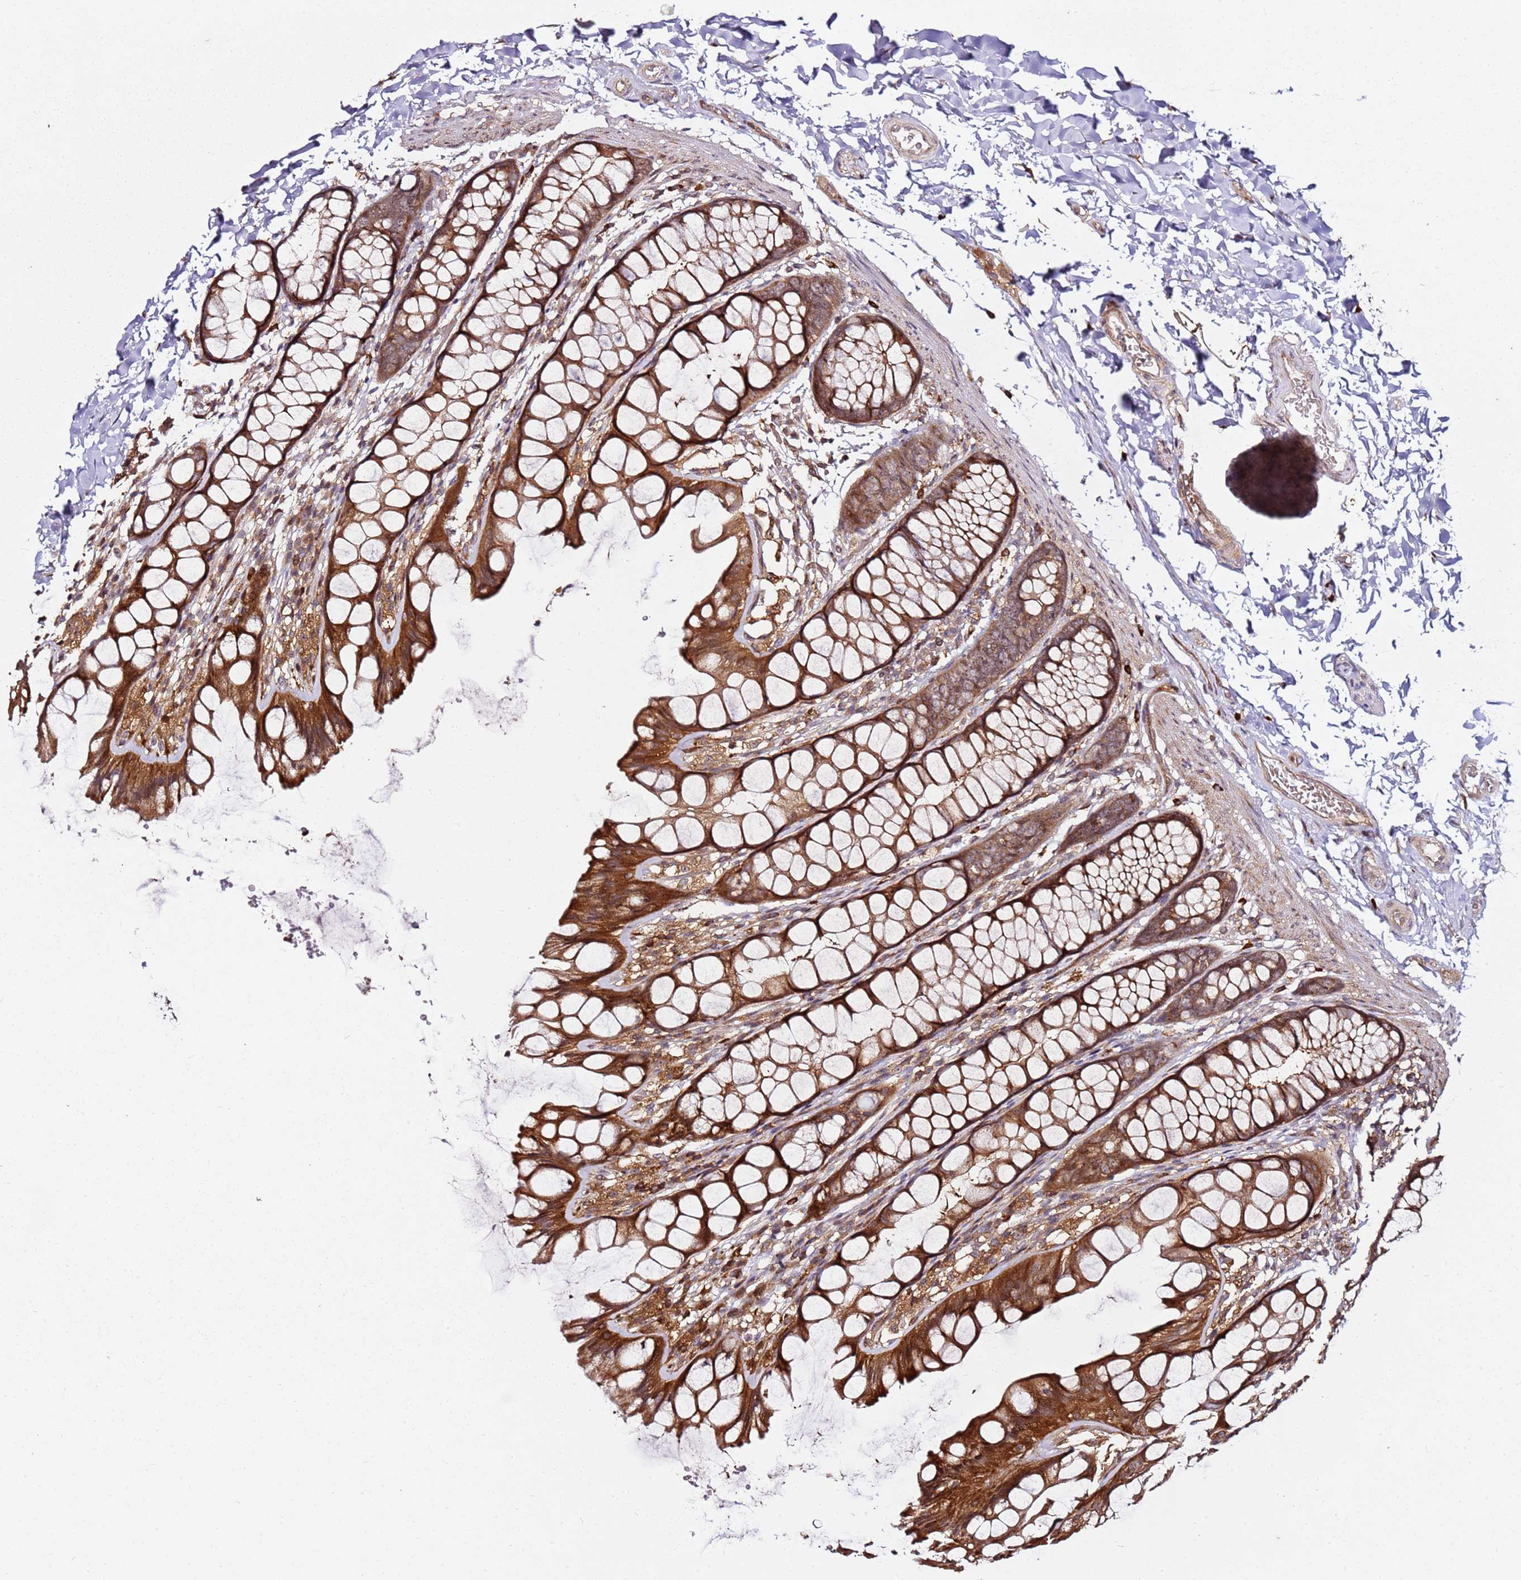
{"staining": {"intensity": "moderate", "quantity": ">75%", "location": "cytoplasmic/membranous"}, "tissue": "colon", "cell_type": "Endothelial cells", "image_type": "normal", "snomed": [{"axis": "morphology", "description": "Normal tissue, NOS"}, {"axis": "topography", "description": "Colon"}], "caption": "Endothelial cells reveal medium levels of moderate cytoplasmic/membranous expression in about >75% of cells in benign colon. (brown staining indicates protein expression, while blue staining denotes nuclei).", "gene": "PRMT7", "patient": {"sex": "male", "age": 47}}